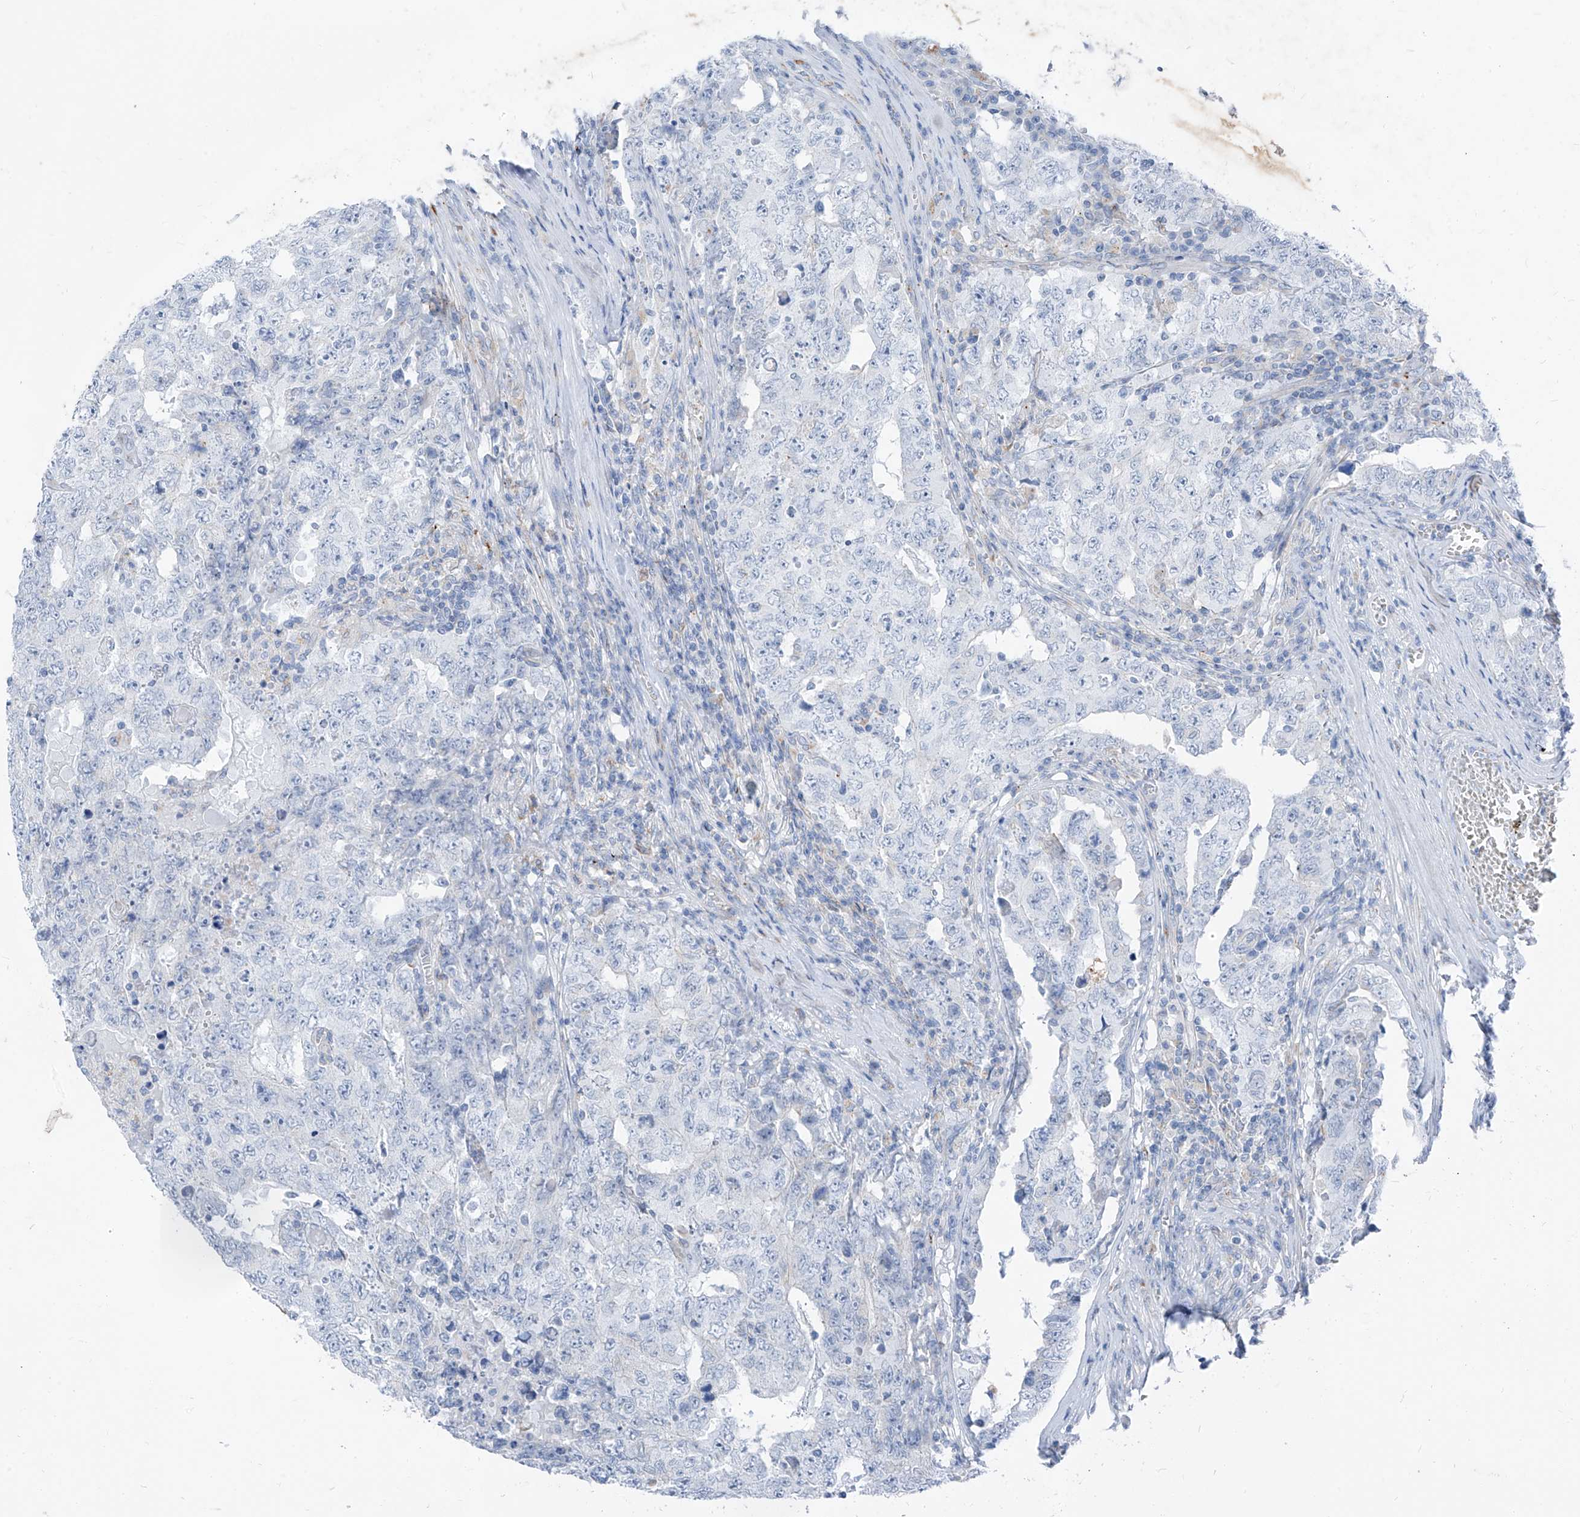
{"staining": {"intensity": "negative", "quantity": "none", "location": "none"}, "tissue": "testis cancer", "cell_type": "Tumor cells", "image_type": "cancer", "snomed": [{"axis": "morphology", "description": "Carcinoma, Embryonal, NOS"}, {"axis": "topography", "description": "Testis"}], "caption": "This is a micrograph of immunohistochemistry staining of testis embryonal carcinoma, which shows no staining in tumor cells.", "gene": "GPR137C", "patient": {"sex": "male", "age": 26}}